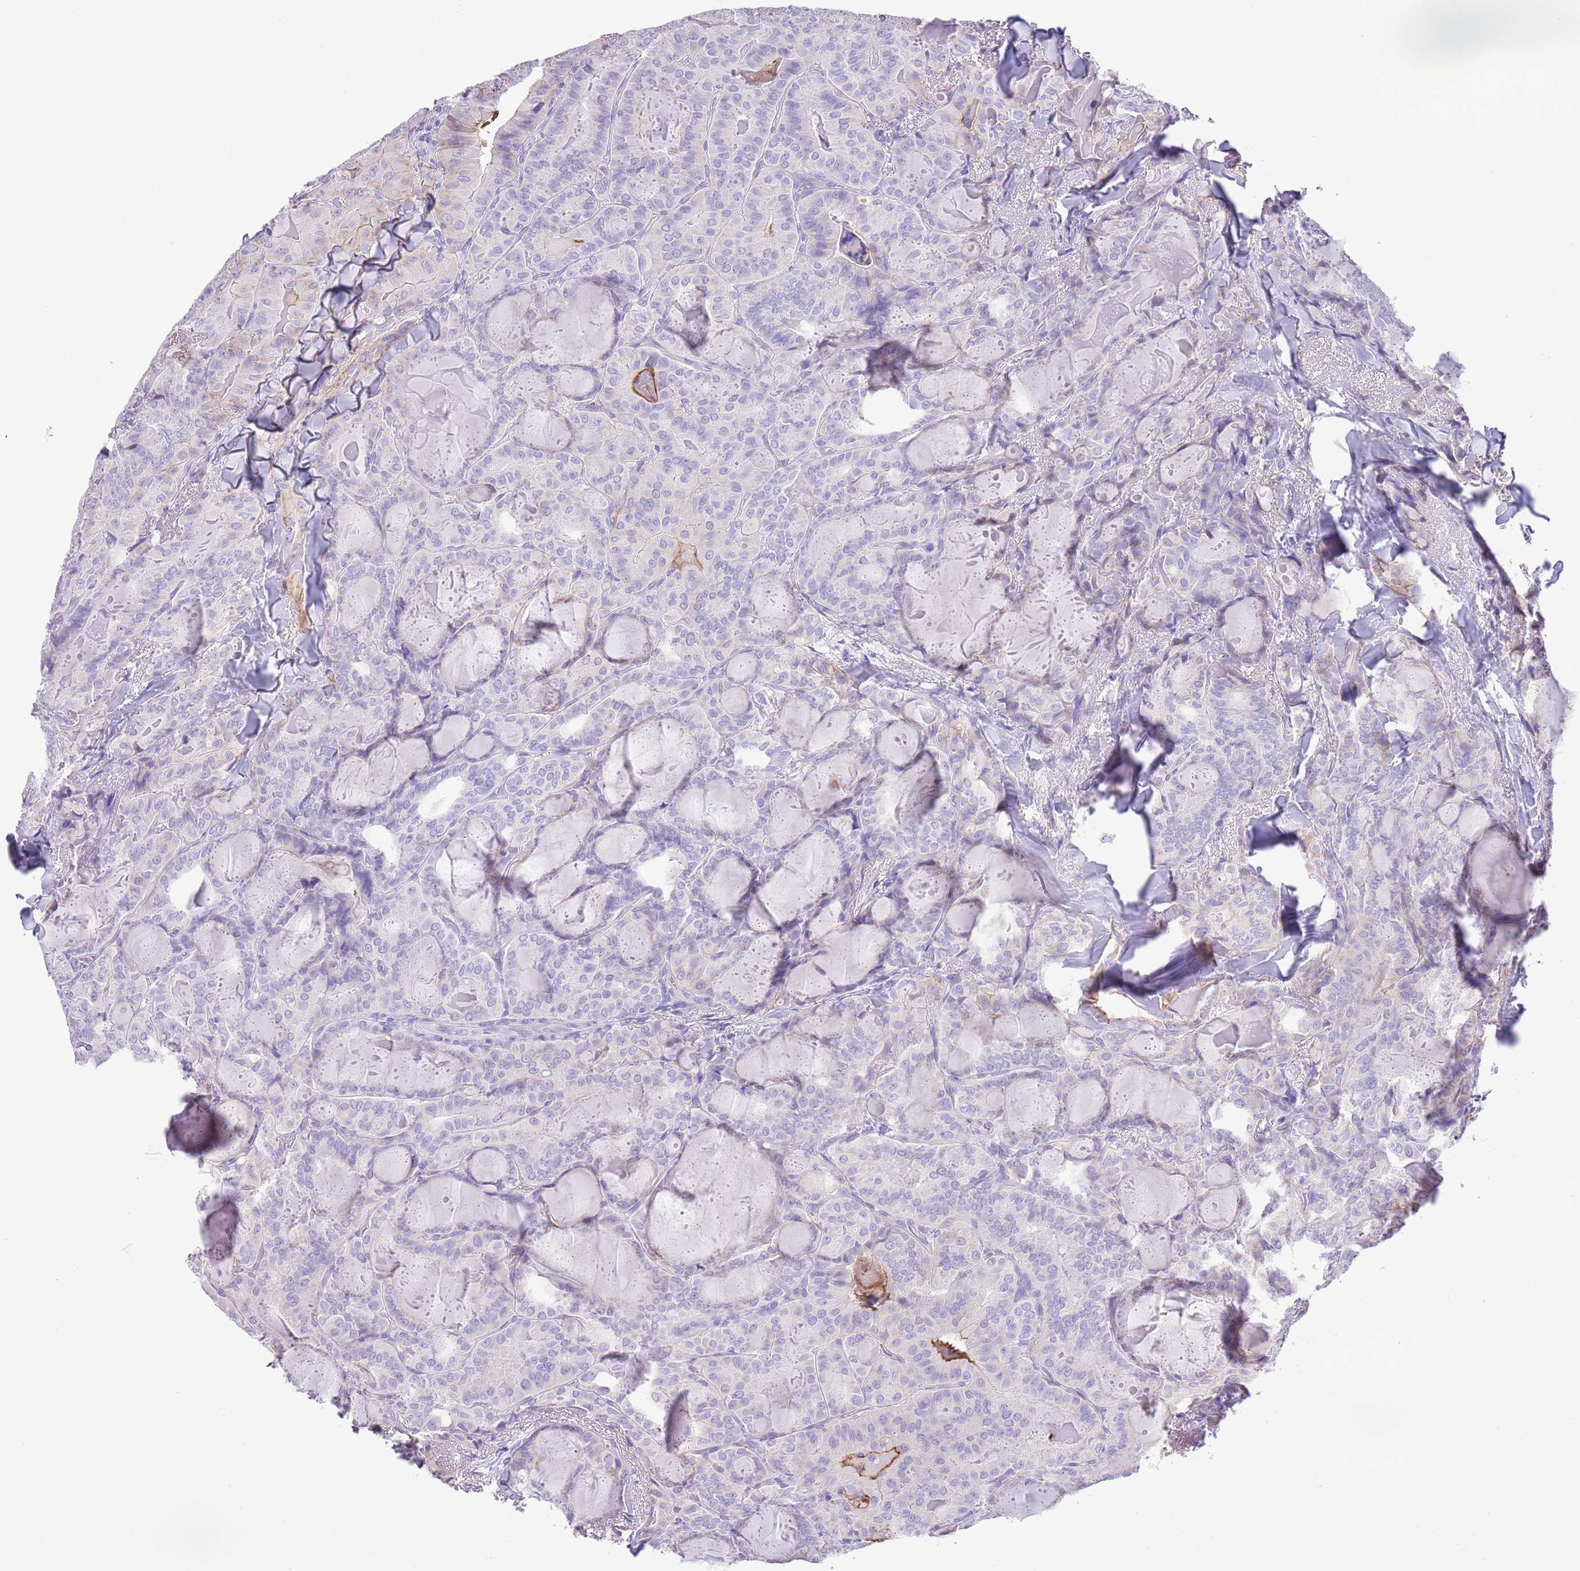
{"staining": {"intensity": "weak", "quantity": "<25%", "location": "cytoplasmic/membranous"}, "tissue": "thyroid cancer", "cell_type": "Tumor cells", "image_type": "cancer", "snomed": [{"axis": "morphology", "description": "Papillary adenocarcinoma, NOS"}, {"axis": "topography", "description": "Thyroid gland"}], "caption": "An immunohistochemistry (IHC) histopathology image of thyroid papillary adenocarcinoma is shown. There is no staining in tumor cells of thyroid papillary adenocarcinoma.", "gene": "IGF1", "patient": {"sex": "female", "age": 68}}